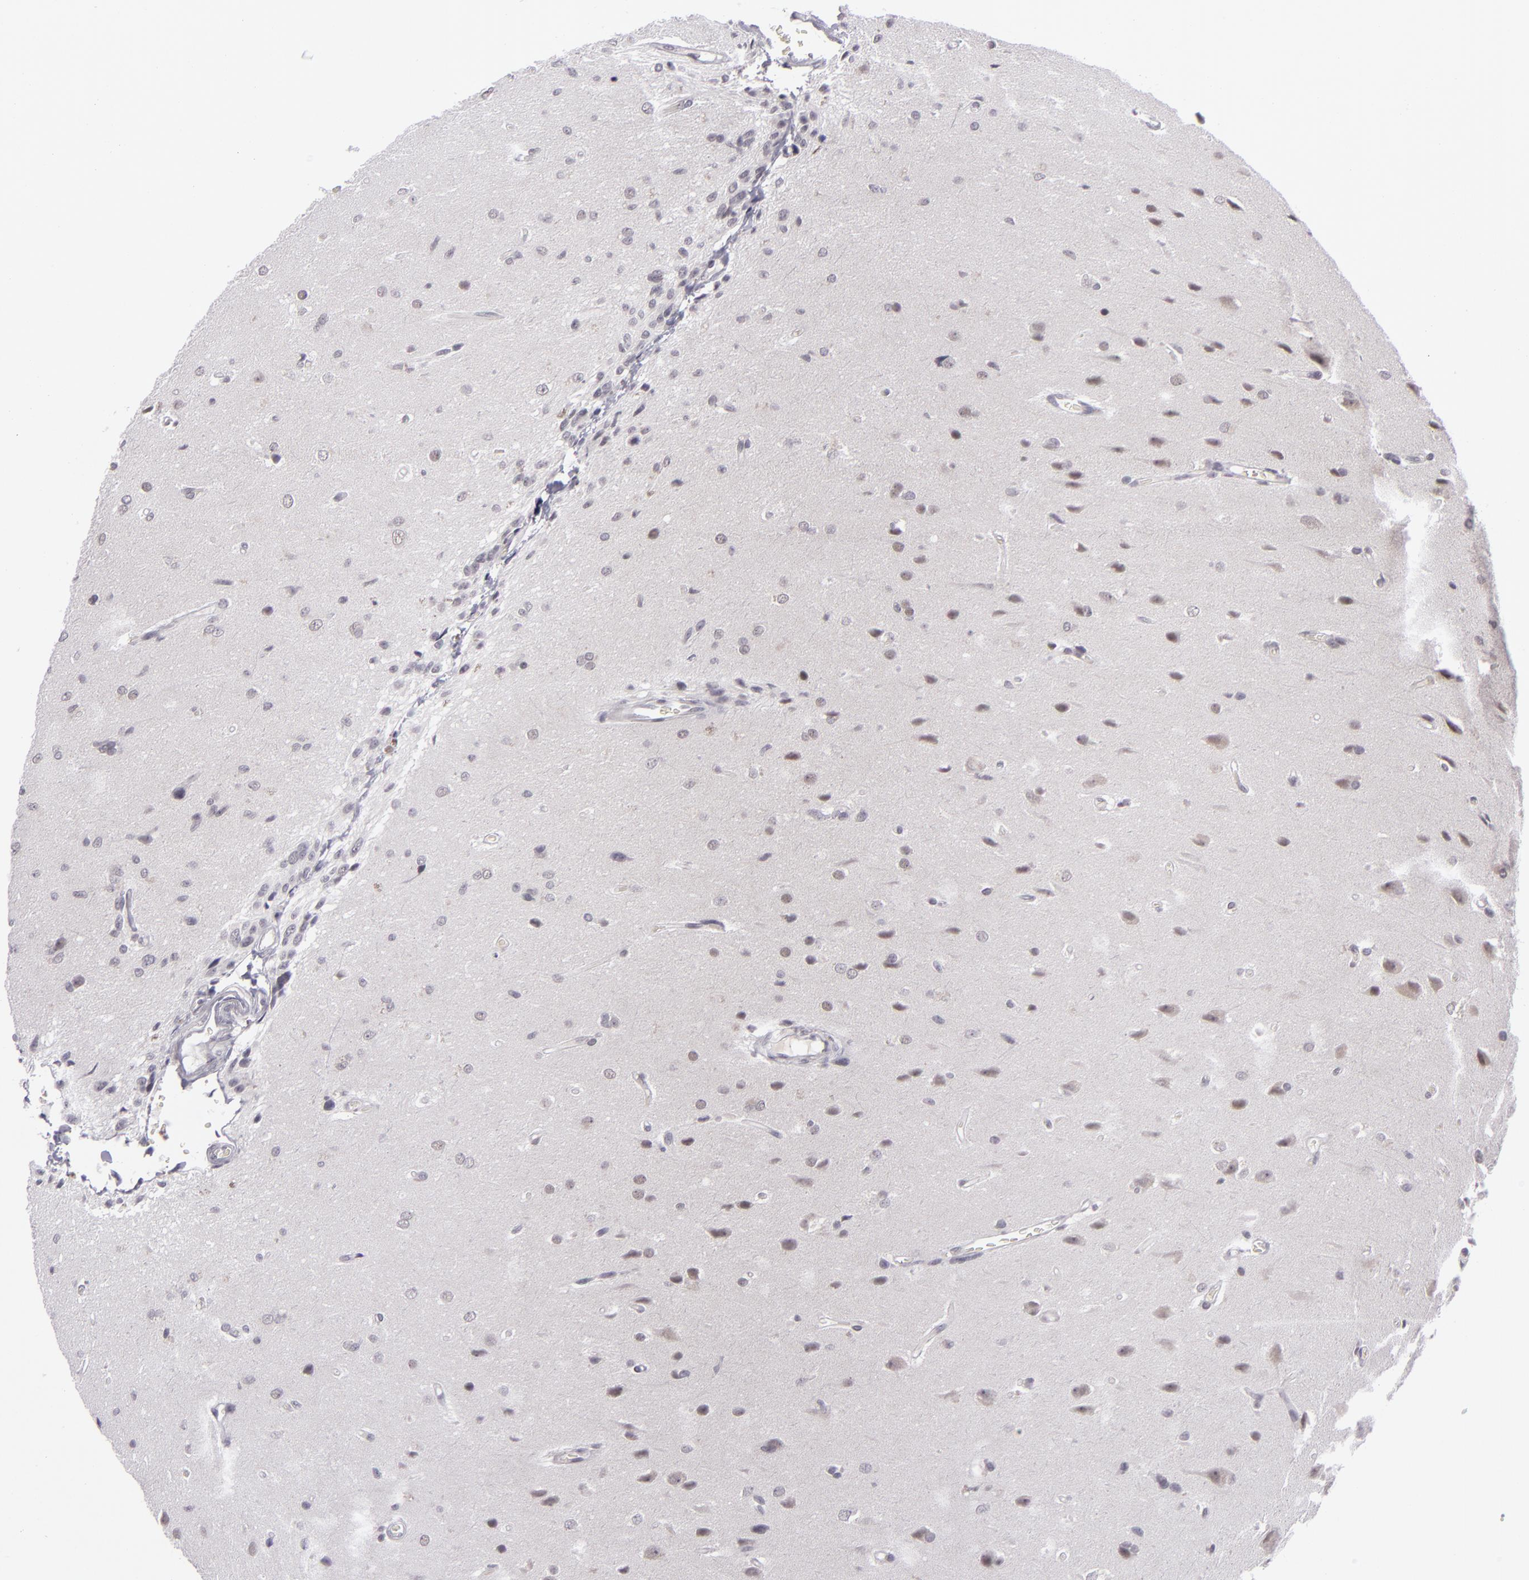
{"staining": {"intensity": "weak", "quantity": "<25%", "location": "nuclear"}, "tissue": "glioma", "cell_type": "Tumor cells", "image_type": "cancer", "snomed": [{"axis": "morphology", "description": "Glioma, malignant, High grade"}, {"axis": "topography", "description": "Brain"}], "caption": "IHC micrograph of neoplastic tissue: human glioma stained with DAB (3,3'-diaminobenzidine) shows no significant protein positivity in tumor cells. (Stains: DAB (3,3'-diaminobenzidine) immunohistochemistry (IHC) with hematoxylin counter stain, Microscopy: brightfield microscopy at high magnification).", "gene": "ZNF205", "patient": {"sex": "male", "age": 68}}